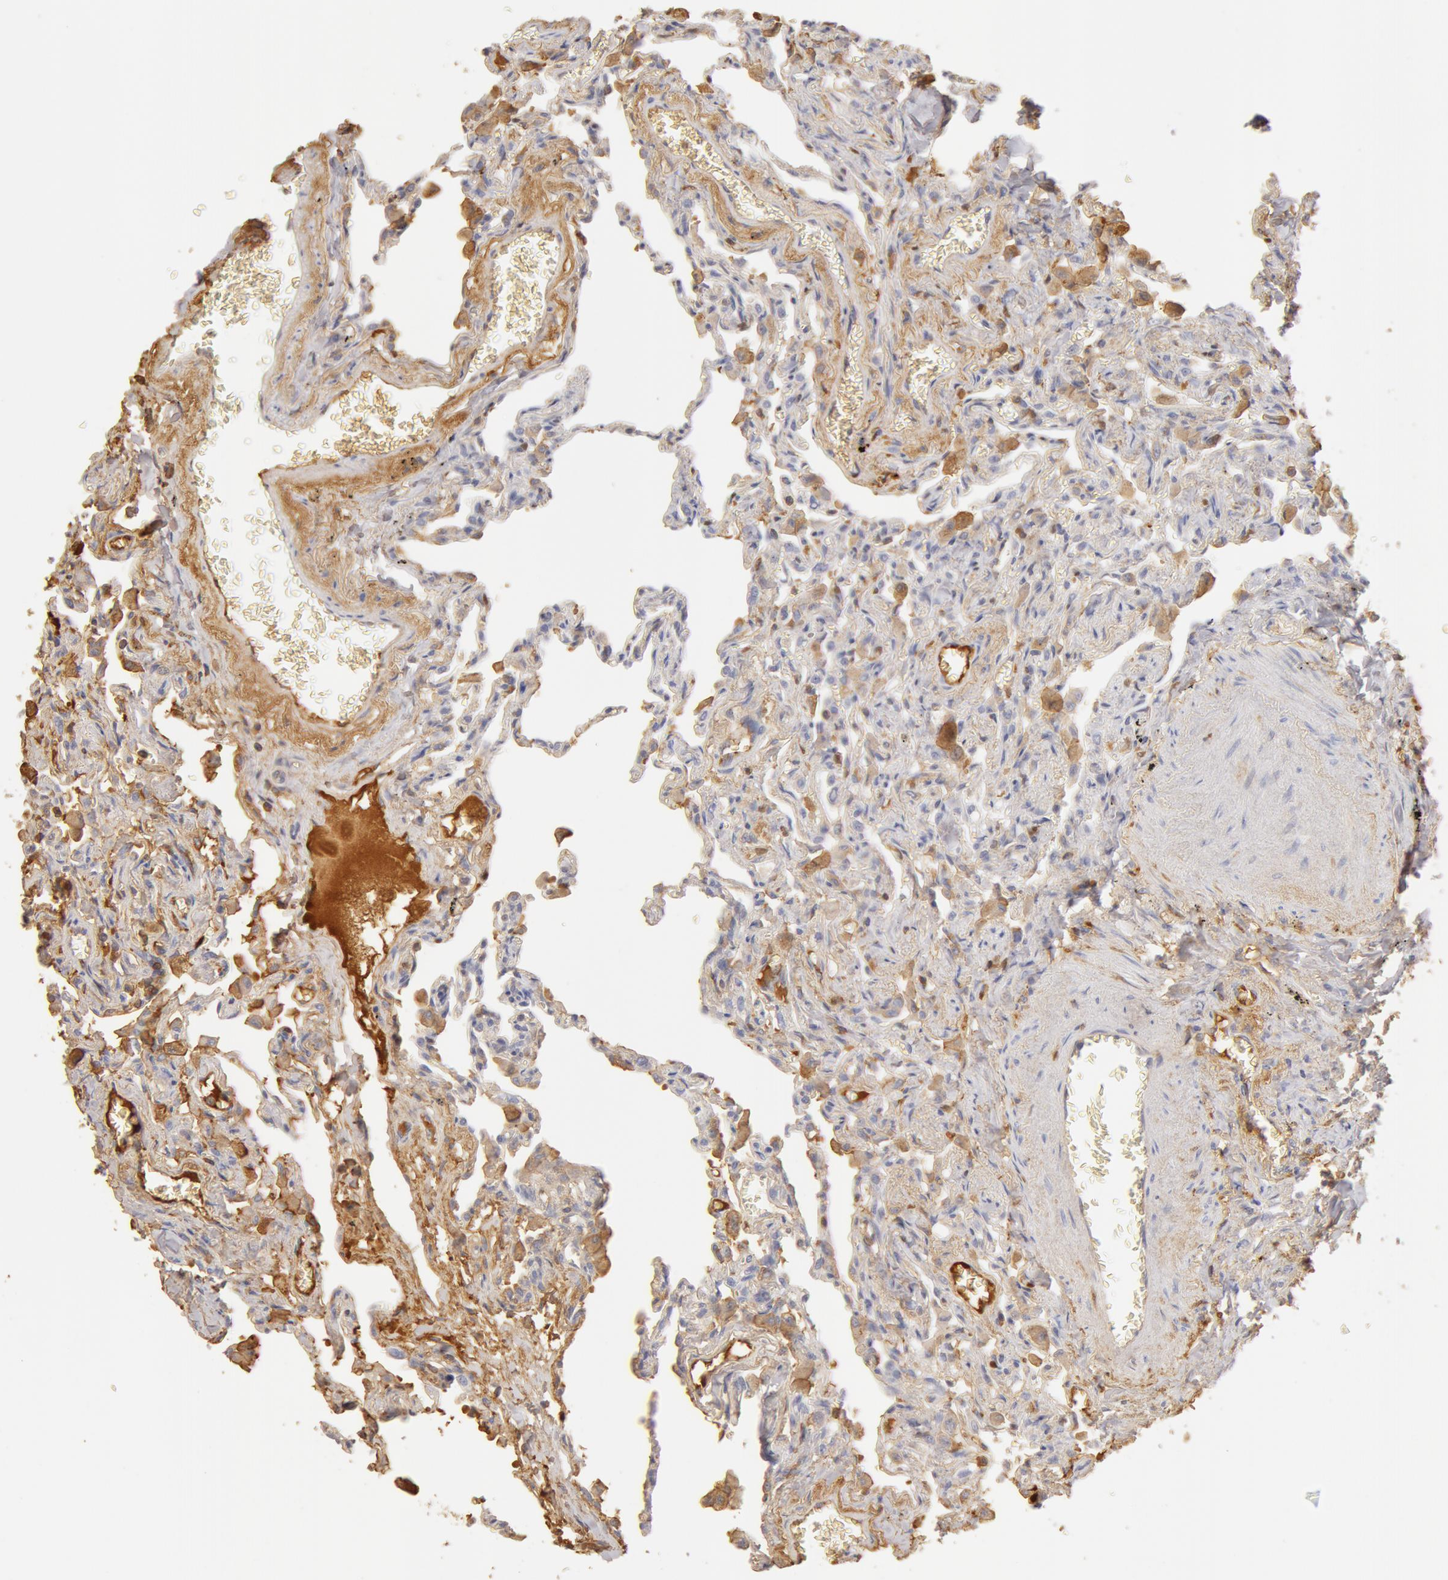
{"staining": {"intensity": "weak", "quantity": ">75%", "location": "cytoplasmic/membranous"}, "tissue": "lung", "cell_type": "Alveolar cells", "image_type": "normal", "snomed": [{"axis": "morphology", "description": "Normal tissue, NOS"}, {"axis": "topography", "description": "Lung"}], "caption": "A photomicrograph of human lung stained for a protein demonstrates weak cytoplasmic/membranous brown staining in alveolar cells.", "gene": "TF", "patient": {"sex": "male", "age": 73}}